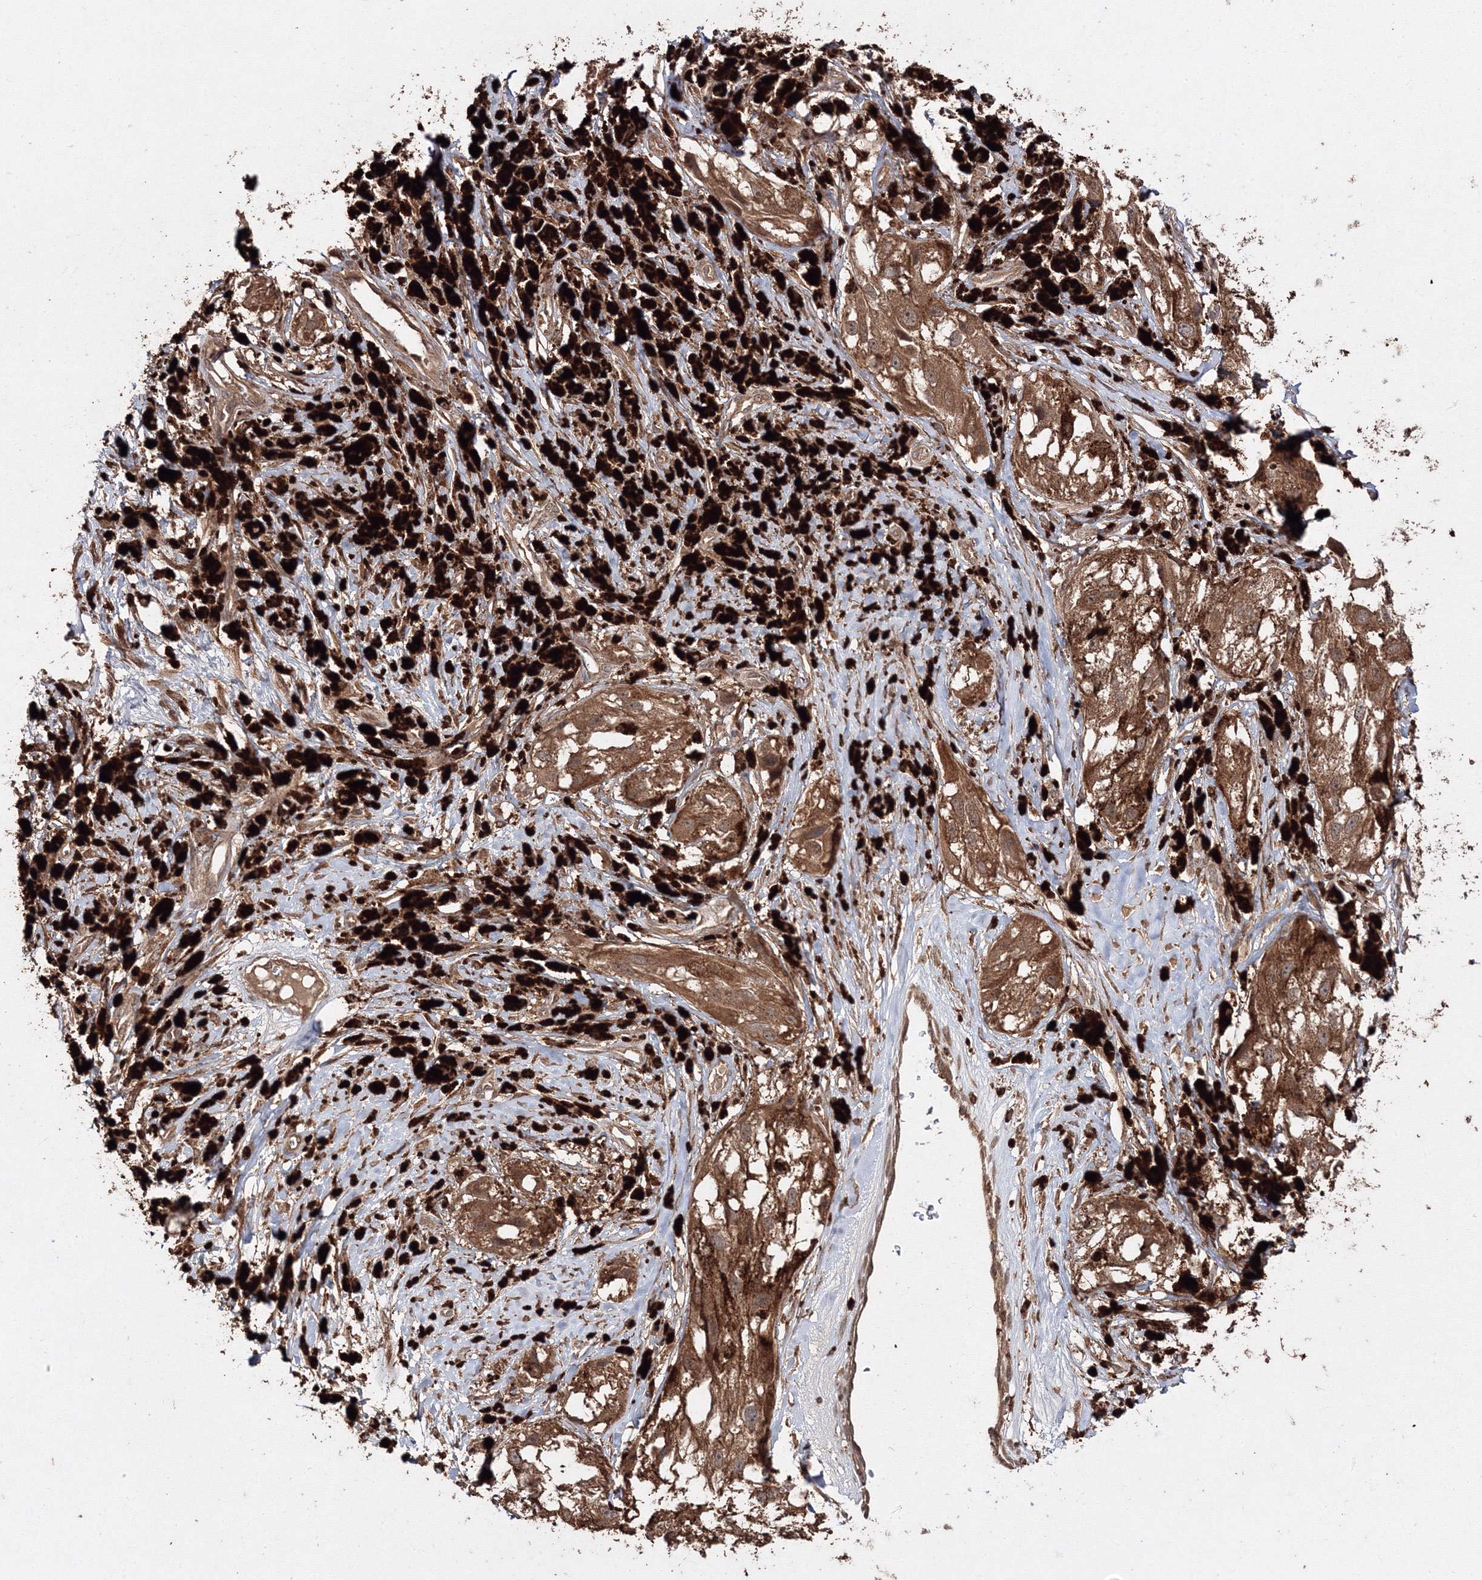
{"staining": {"intensity": "strong", "quantity": ">75%", "location": "cytoplasmic/membranous"}, "tissue": "melanoma", "cell_type": "Tumor cells", "image_type": "cancer", "snomed": [{"axis": "morphology", "description": "Malignant melanoma, NOS"}, {"axis": "topography", "description": "Skin"}], "caption": "The image shows a brown stain indicating the presence of a protein in the cytoplasmic/membranous of tumor cells in malignant melanoma. Immunohistochemistry (ihc) stains the protein of interest in brown and the nuclei are stained blue.", "gene": "DDO", "patient": {"sex": "male", "age": 88}}